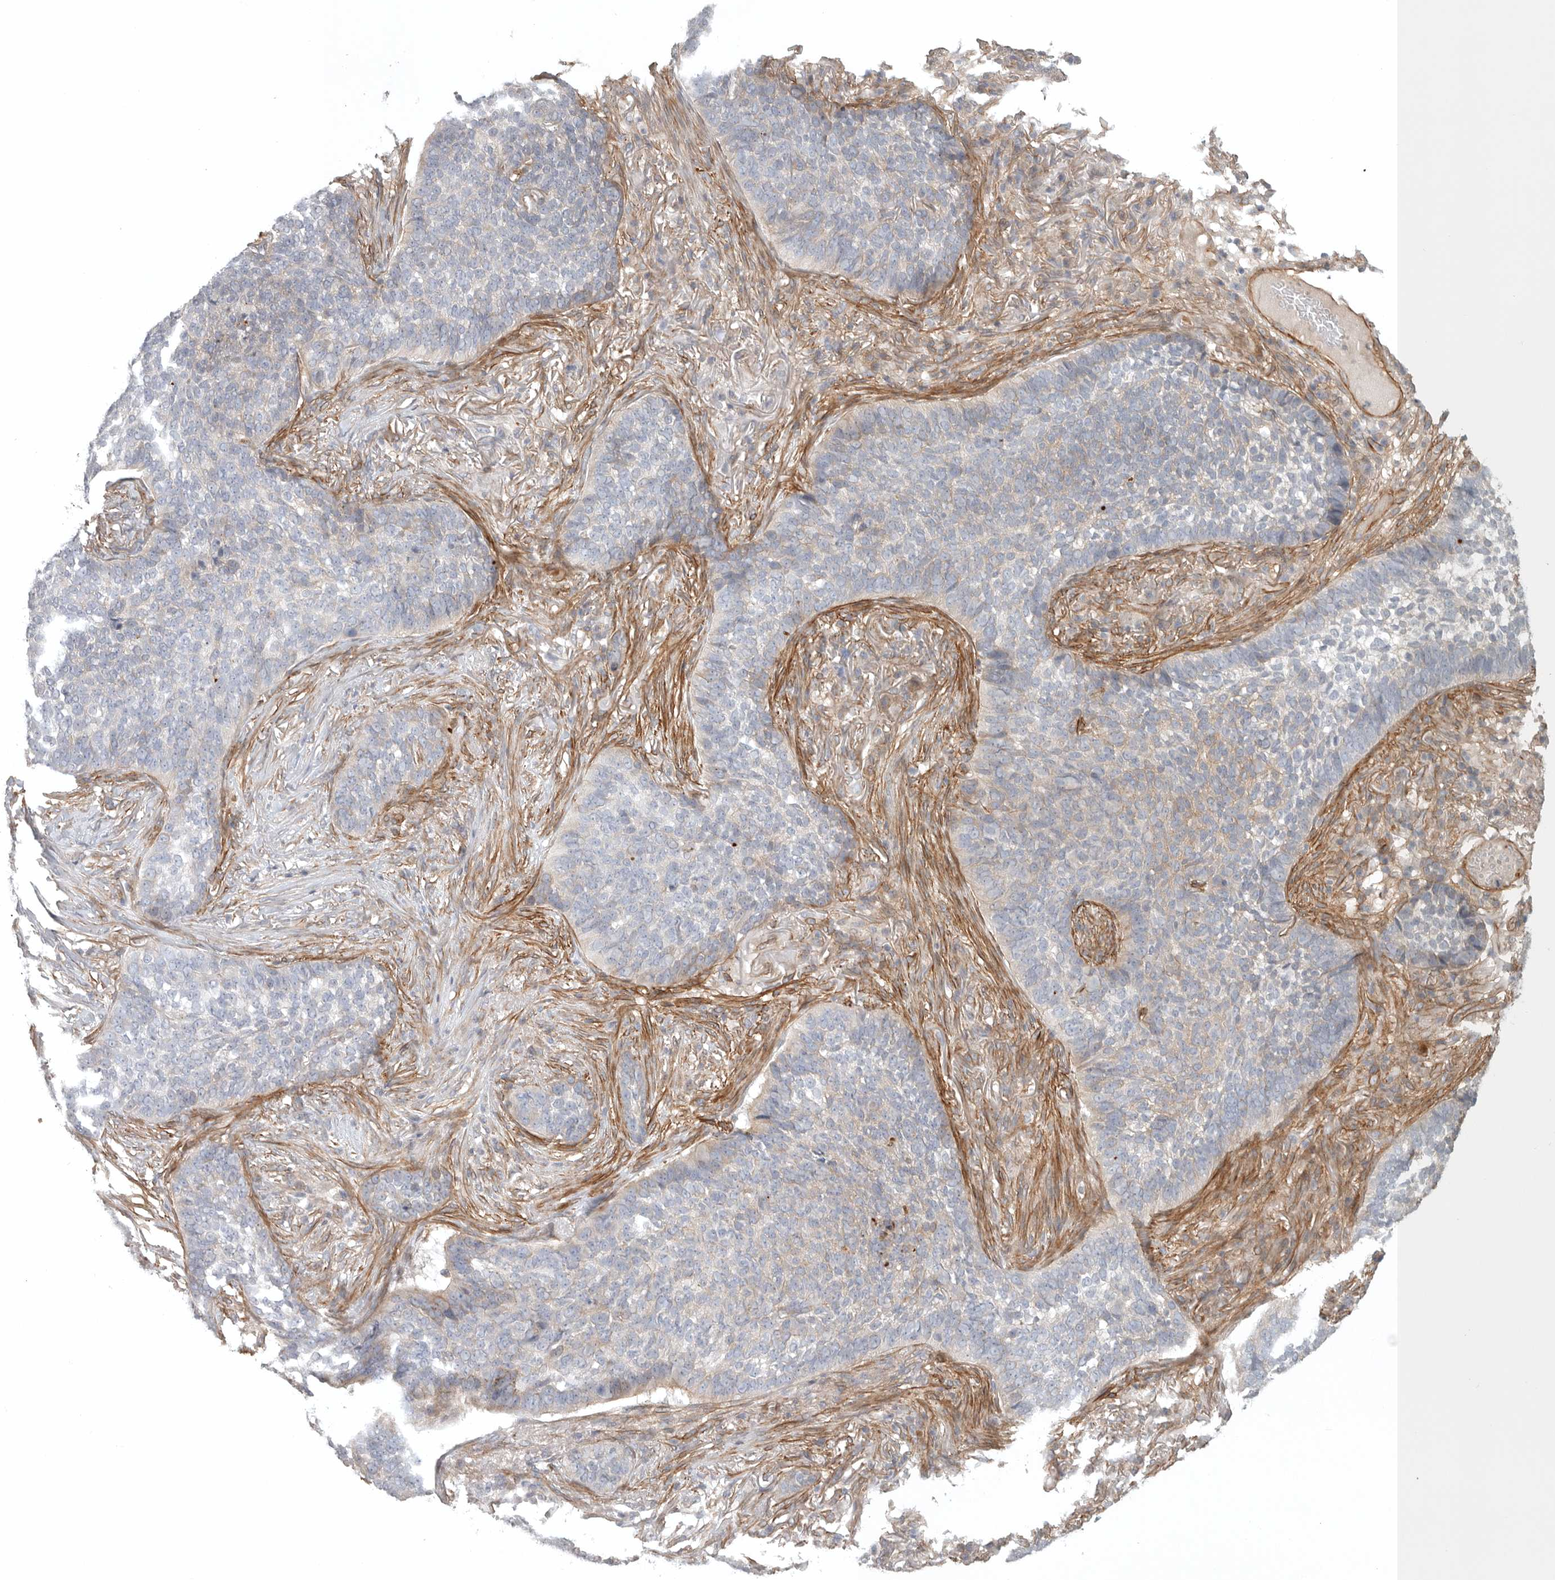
{"staining": {"intensity": "weak", "quantity": "<25%", "location": "cytoplasmic/membranous"}, "tissue": "skin cancer", "cell_type": "Tumor cells", "image_type": "cancer", "snomed": [{"axis": "morphology", "description": "Basal cell carcinoma"}, {"axis": "topography", "description": "Skin"}], "caption": "IHC photomicrograph of human skin basal cell carcinoma stained for a protein (brown), which exhibits no staining in tumor cells.", "gene": "LONRF1", "patient": {"sex": "male", "age": 85}}